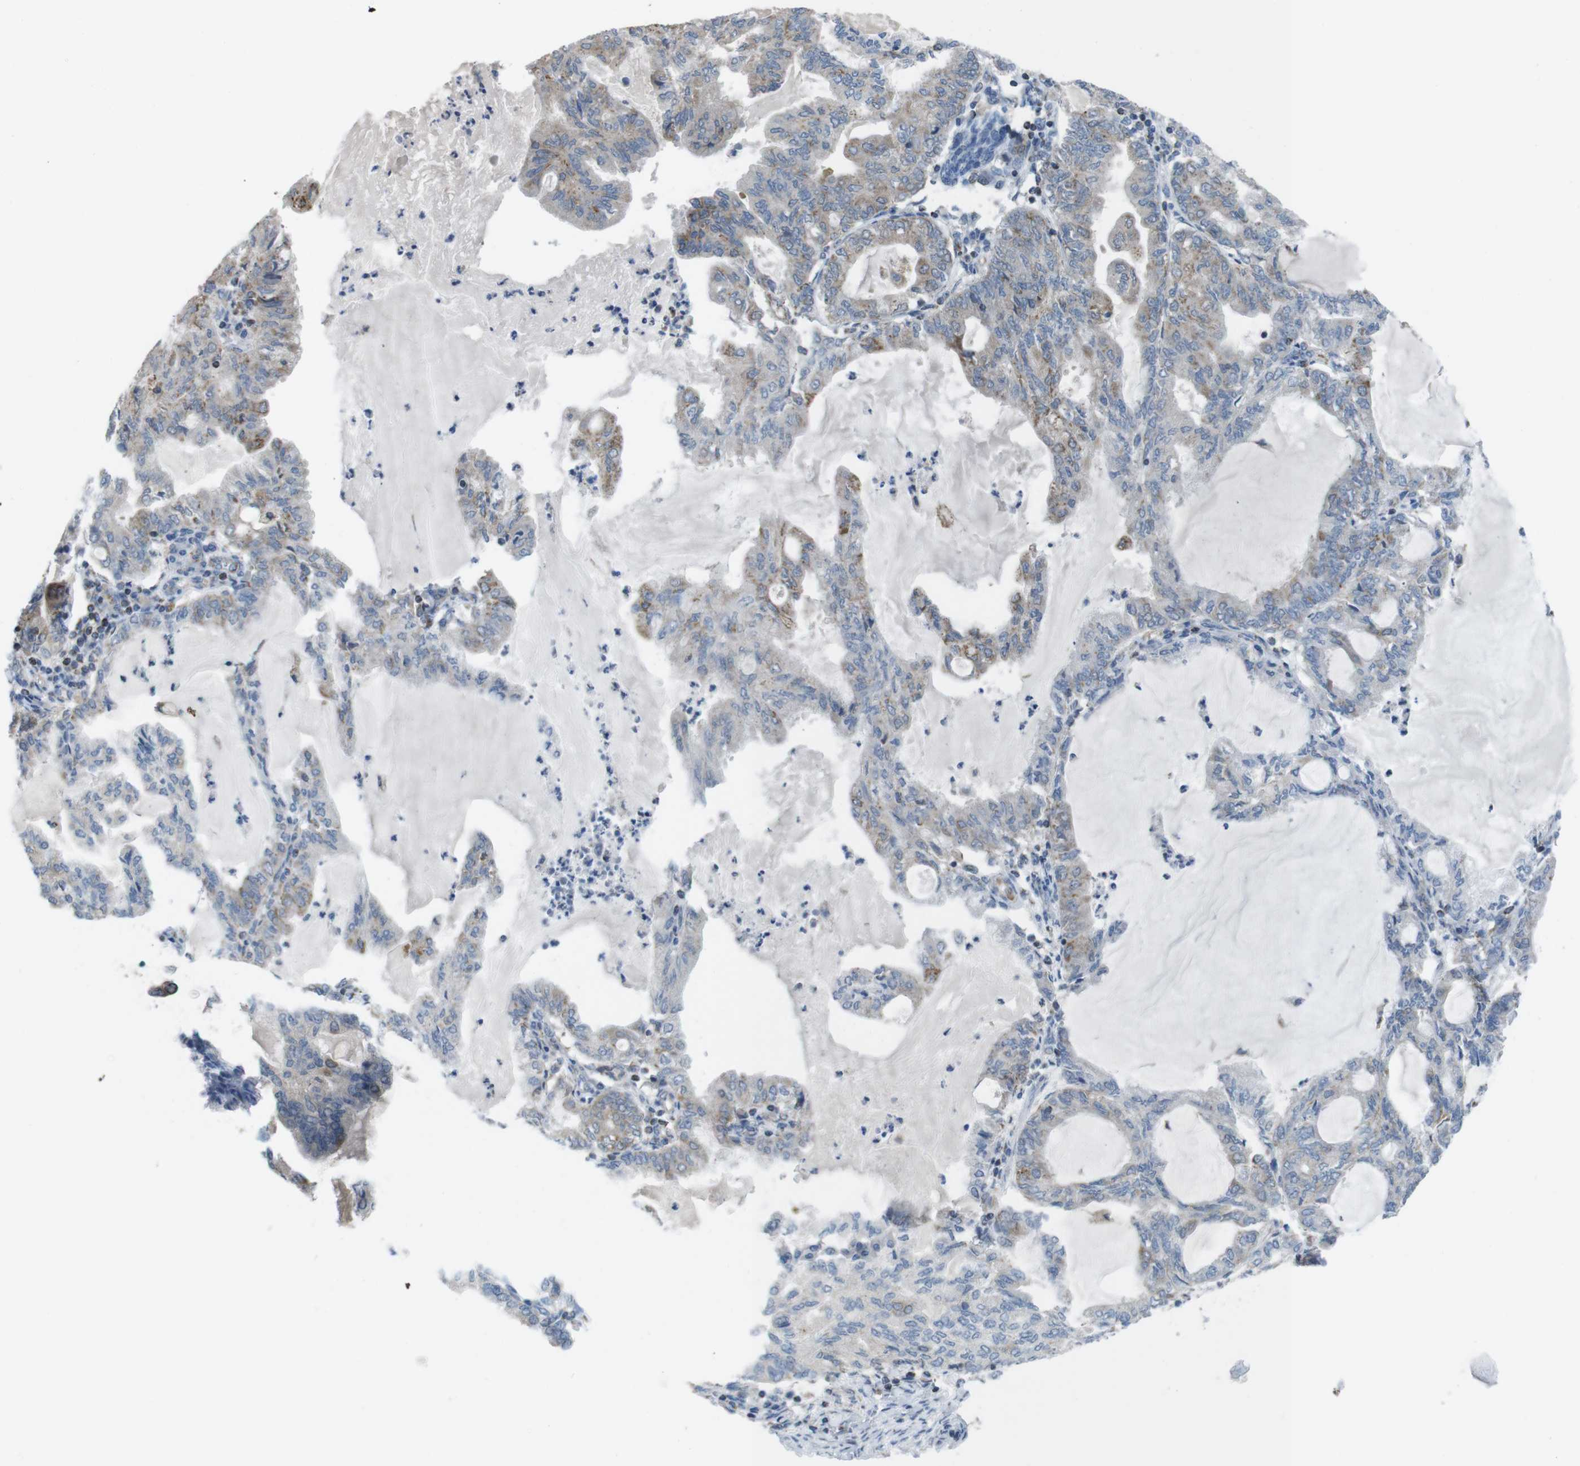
{"staining": {"intensity": "moderate", "quantity": "<25%", "location": "cytoplasmic/membranous"}, "tissue": "endometrial cancer", "cell_type": "Tumor cells", "image_type": "cancer", "snomed": [{"axis": "morphology", "description": "Adenocarcinoma, NOS"}, {"axis": "topography", "description": "Endometrium"}], "caption": "A photomicrograph of human endometrial adenocarcinoma stained for a protein demonstrates moderate cytoplasmic/membranous brown staining in tumor cells.", "gene": "GRIK2", "patient": {"sex": "female", "age": 86}}